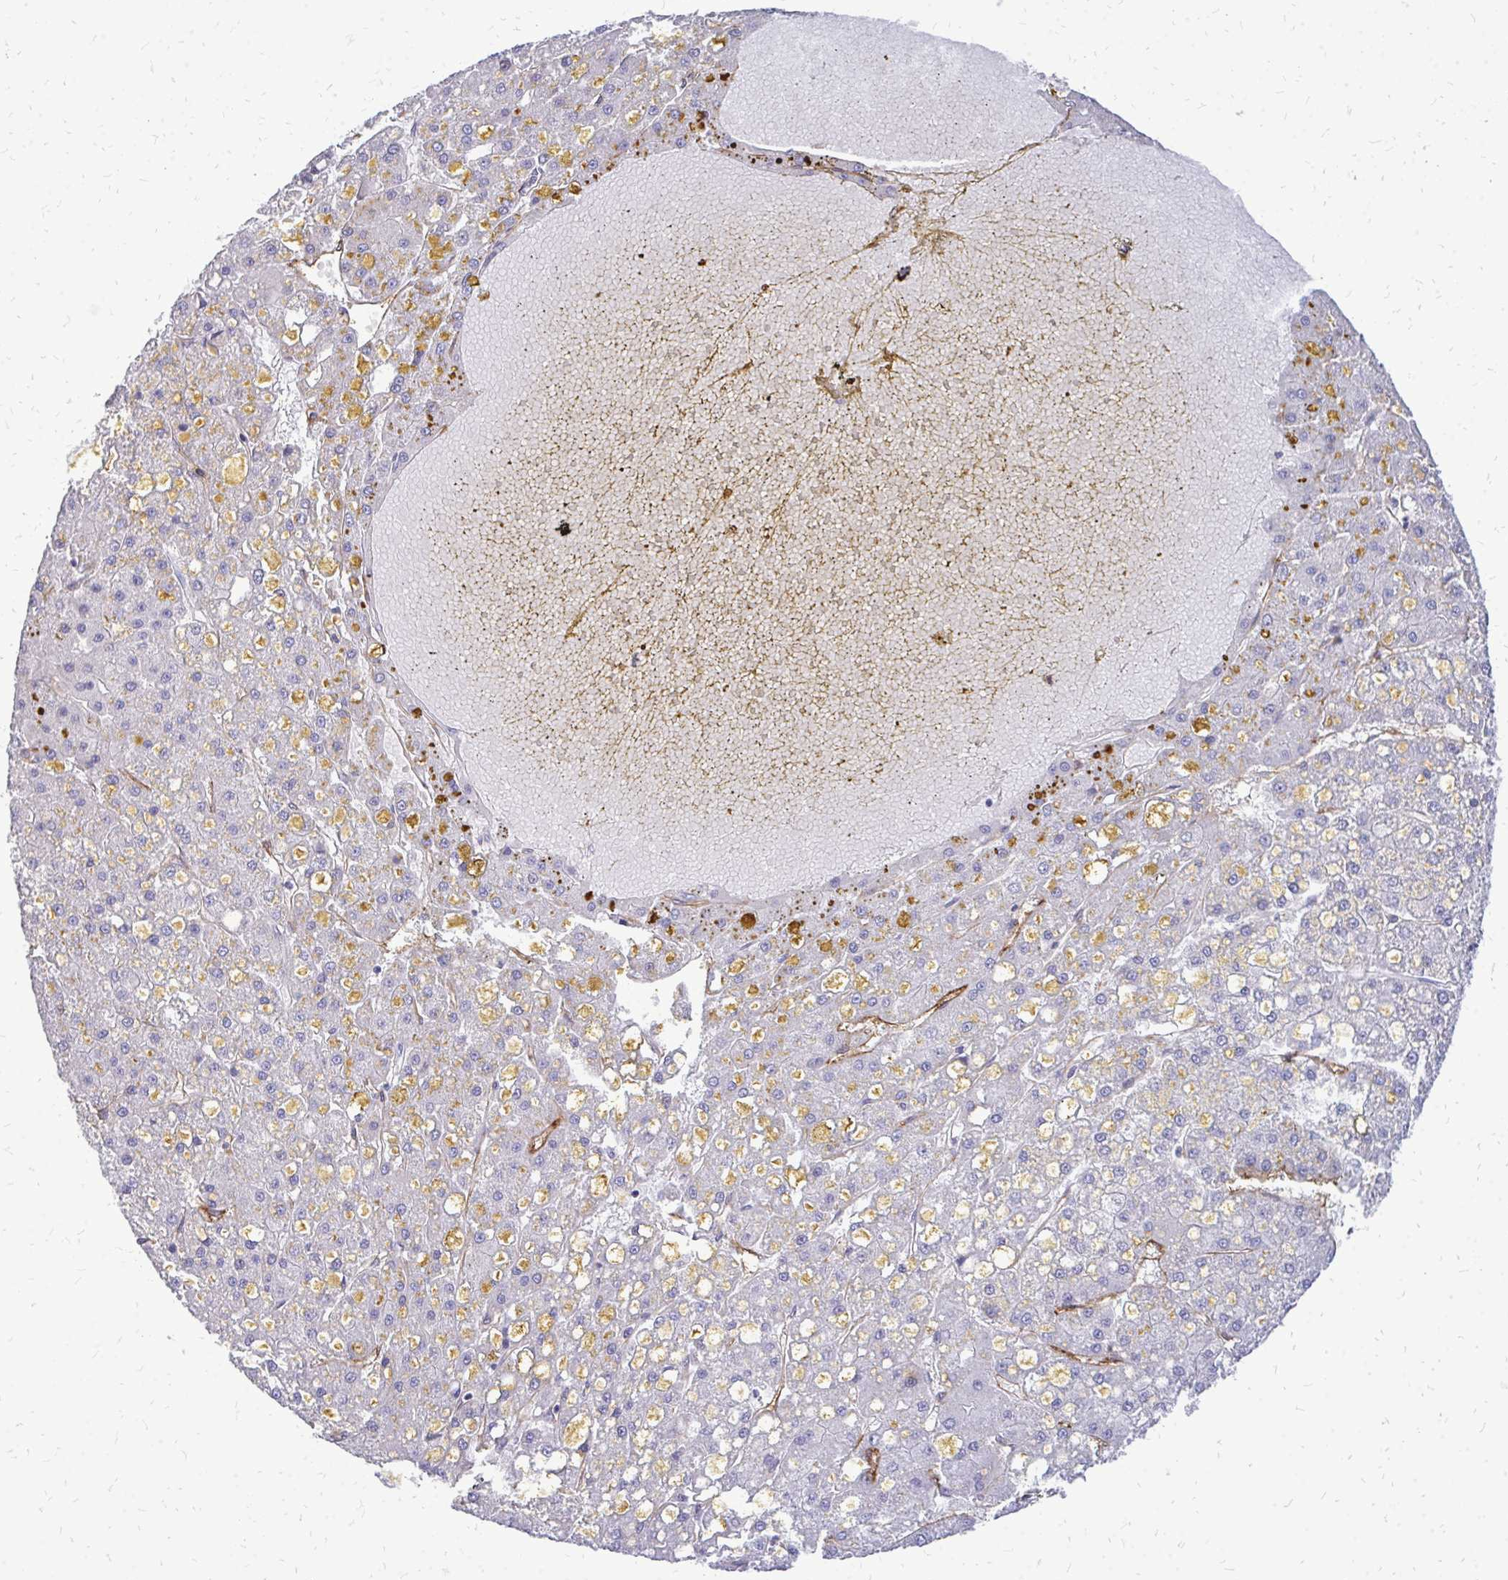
{"staining": {"intensity": "negative", "quantity": "none", "location": "none"}, "tissue": "liver cancer", "cell_type": "Tumor cells", "image_type": "cancer", "snomed": [{"axis": "morphology", "description": "Carcinoma, Hepatocellular, NOS"}, {"axis": "topography", "description": "Liver"}], "caption": "This is a histopathology image of IHC staining of liver cancer, which shows no expression in tumor cells. (Immunohistochemistry (ihc), brightfield microscopy, high magnification).", "gene": "MARCKSL1", "patient": {"sex": "male", "age": 67}}